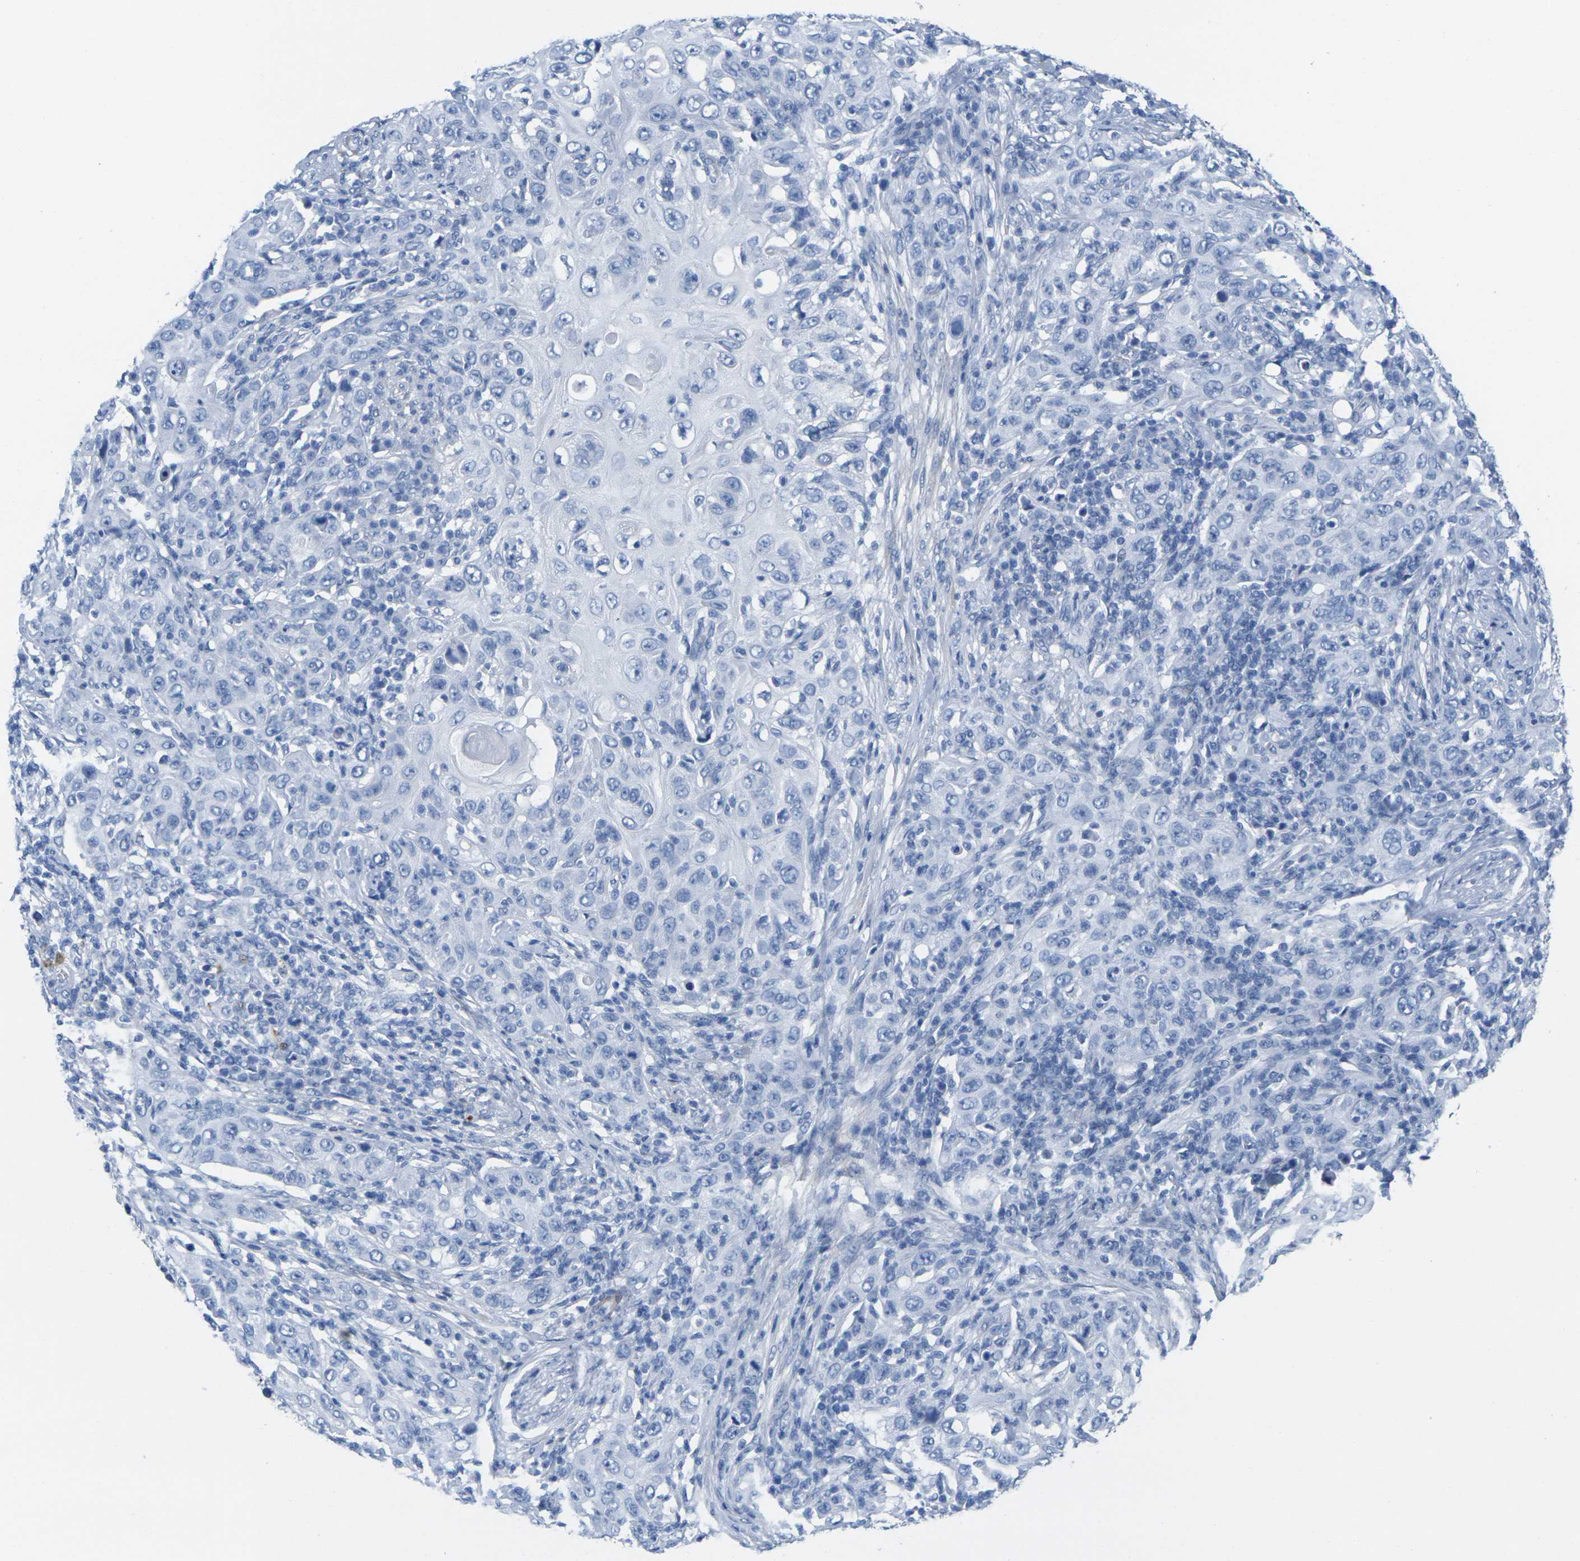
{"staining": {"intensity": "negative", "quantity": "none", "location": "none"}, "tissue": "skin cancer", "cell_type": "Tumor cells", "image_type": "cancer", "snomed": [{"axis": "morphology", "description": "Squamous cell carcinoma, NOS"}, {"axis": "topography", "description": "Skin"}], "caption": "This is an immunohistochemistry (IHC) photomicrograph of human skin cancer. There is no staining in tumor cells.", "gene": "CNN1", "patient": {"sex": "female", "age": 88}}